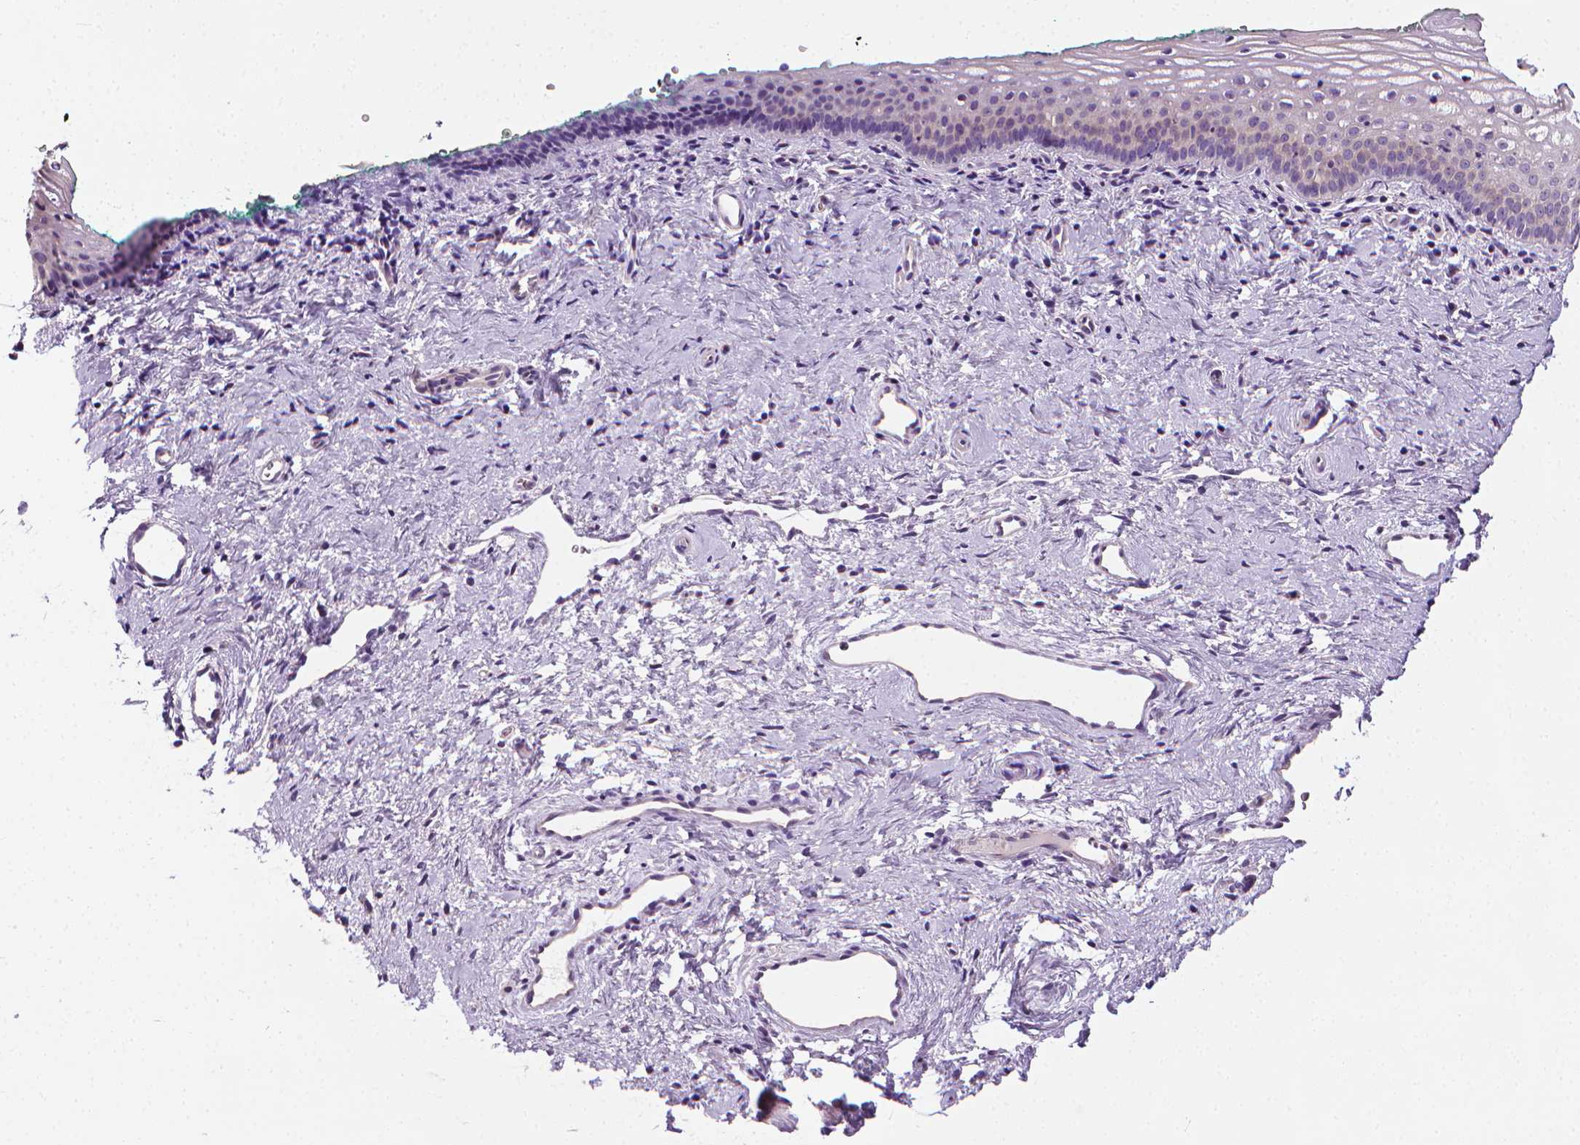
{"staining": {"intensity": "negative", "quantity": "none", "location": "none"}, "tissue": "vagina", "cell_type": "Squamous epithelial cells", "image_type": "normal", "snomed": [{"axis": "morphology", "description": "Normal tissue, NOS"}, {"axis": "topography", "description": "Vagina"}], "caption": "IHC image of benign vagina: vagina stained with DAB (3,3'-diaminobenzidine) exhibits no significant protein positivity in squamous epithelial cells.", "gene": "MCOLN3", "patient": {"sex": "female", "age": 44}}